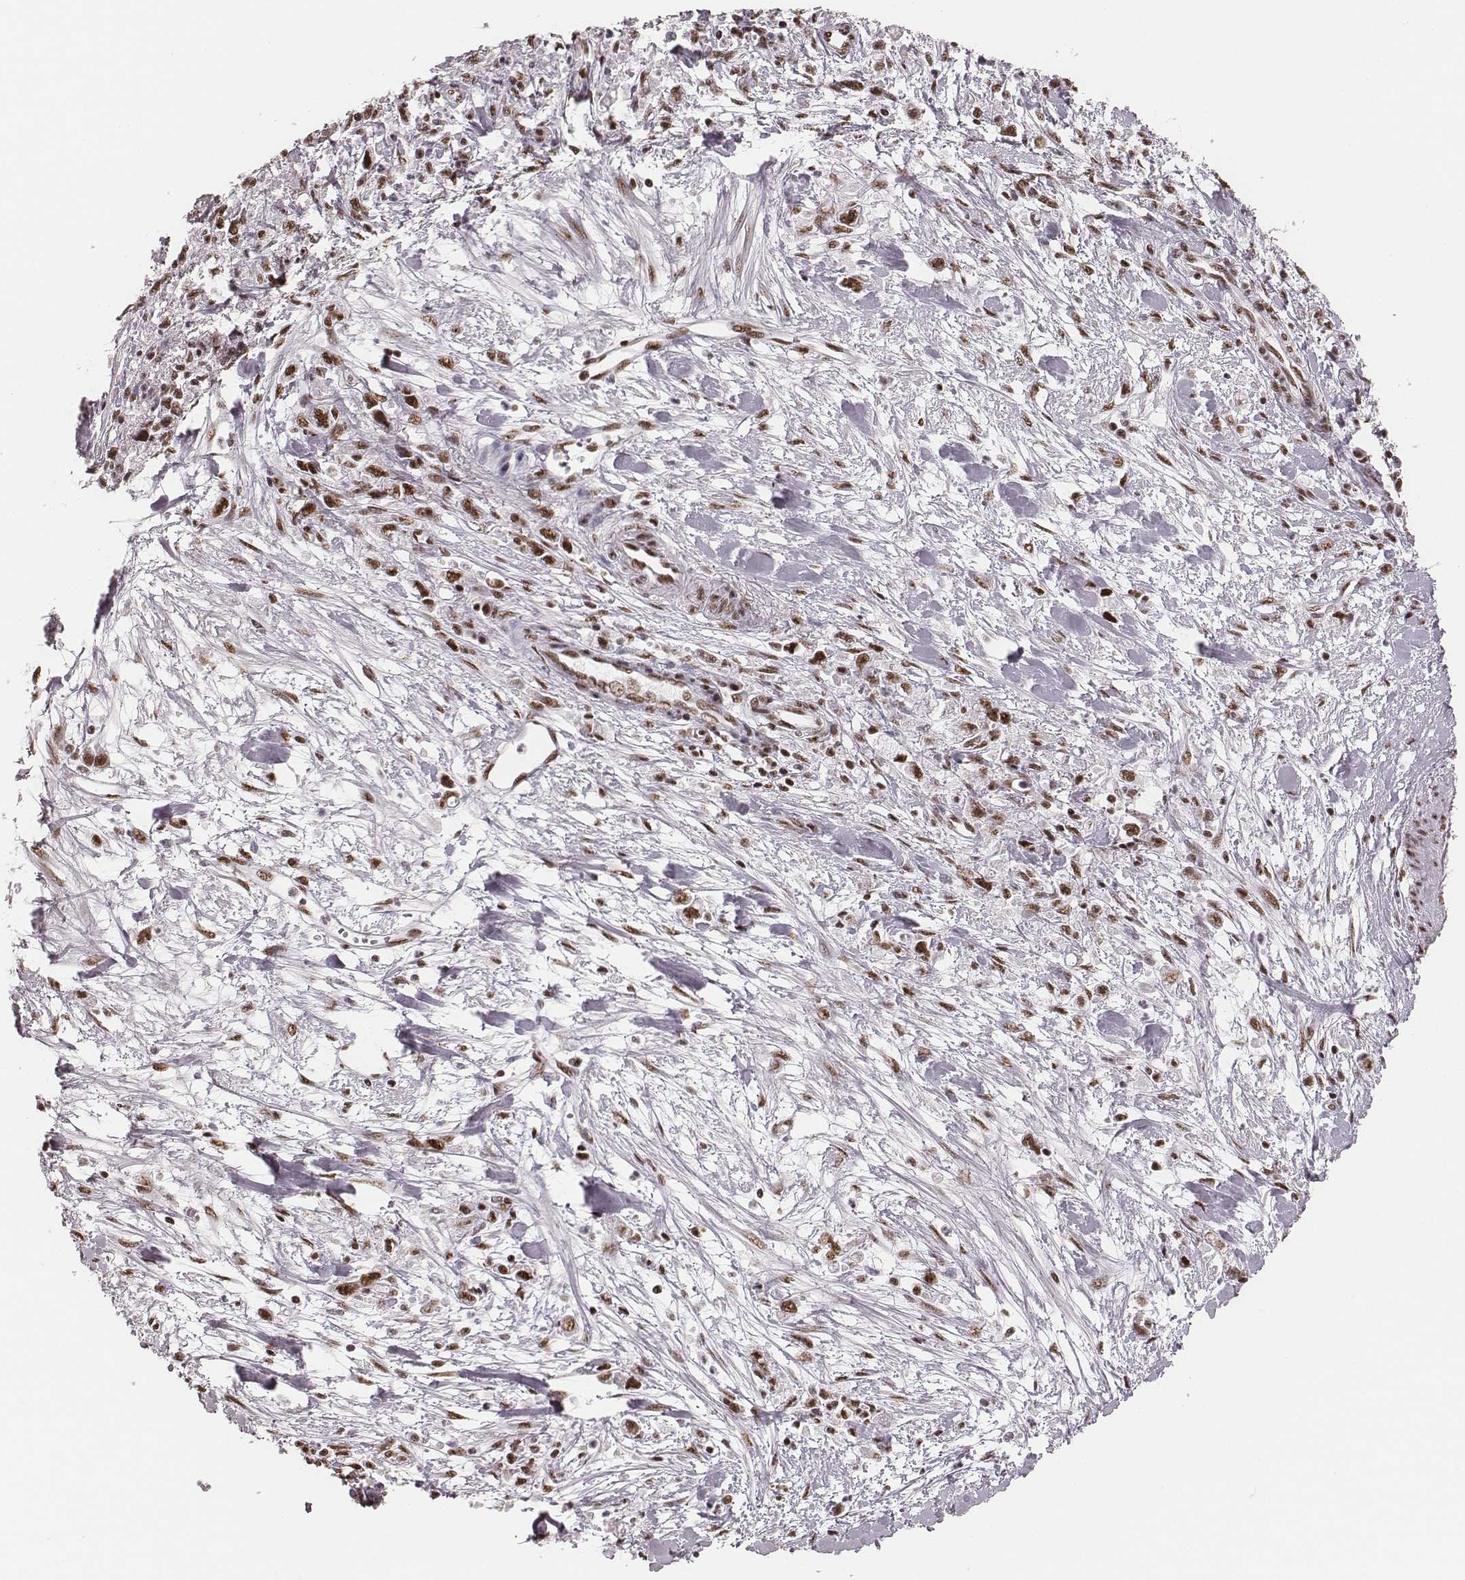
{"staining": {"intensity": "strong", "quantity": ">75%", "location": "nuclear"}, "tissue": "stomach cancer", "cell_type": "Tumor cells", "image_type": "cancer", "snomed": [{"axis": "morphology", "description": "Adenocarcinoma, NOS"}, {"axis": "topography", "description": "Stomach"}], "caption": "Brown immunohistochemical staining in human stomach adenocarcinoma shows strong nuclear expression in approximately >75% of tumor cells.", "gene": "LUC7L", "patient": {"sex": "female", "age": 59}}